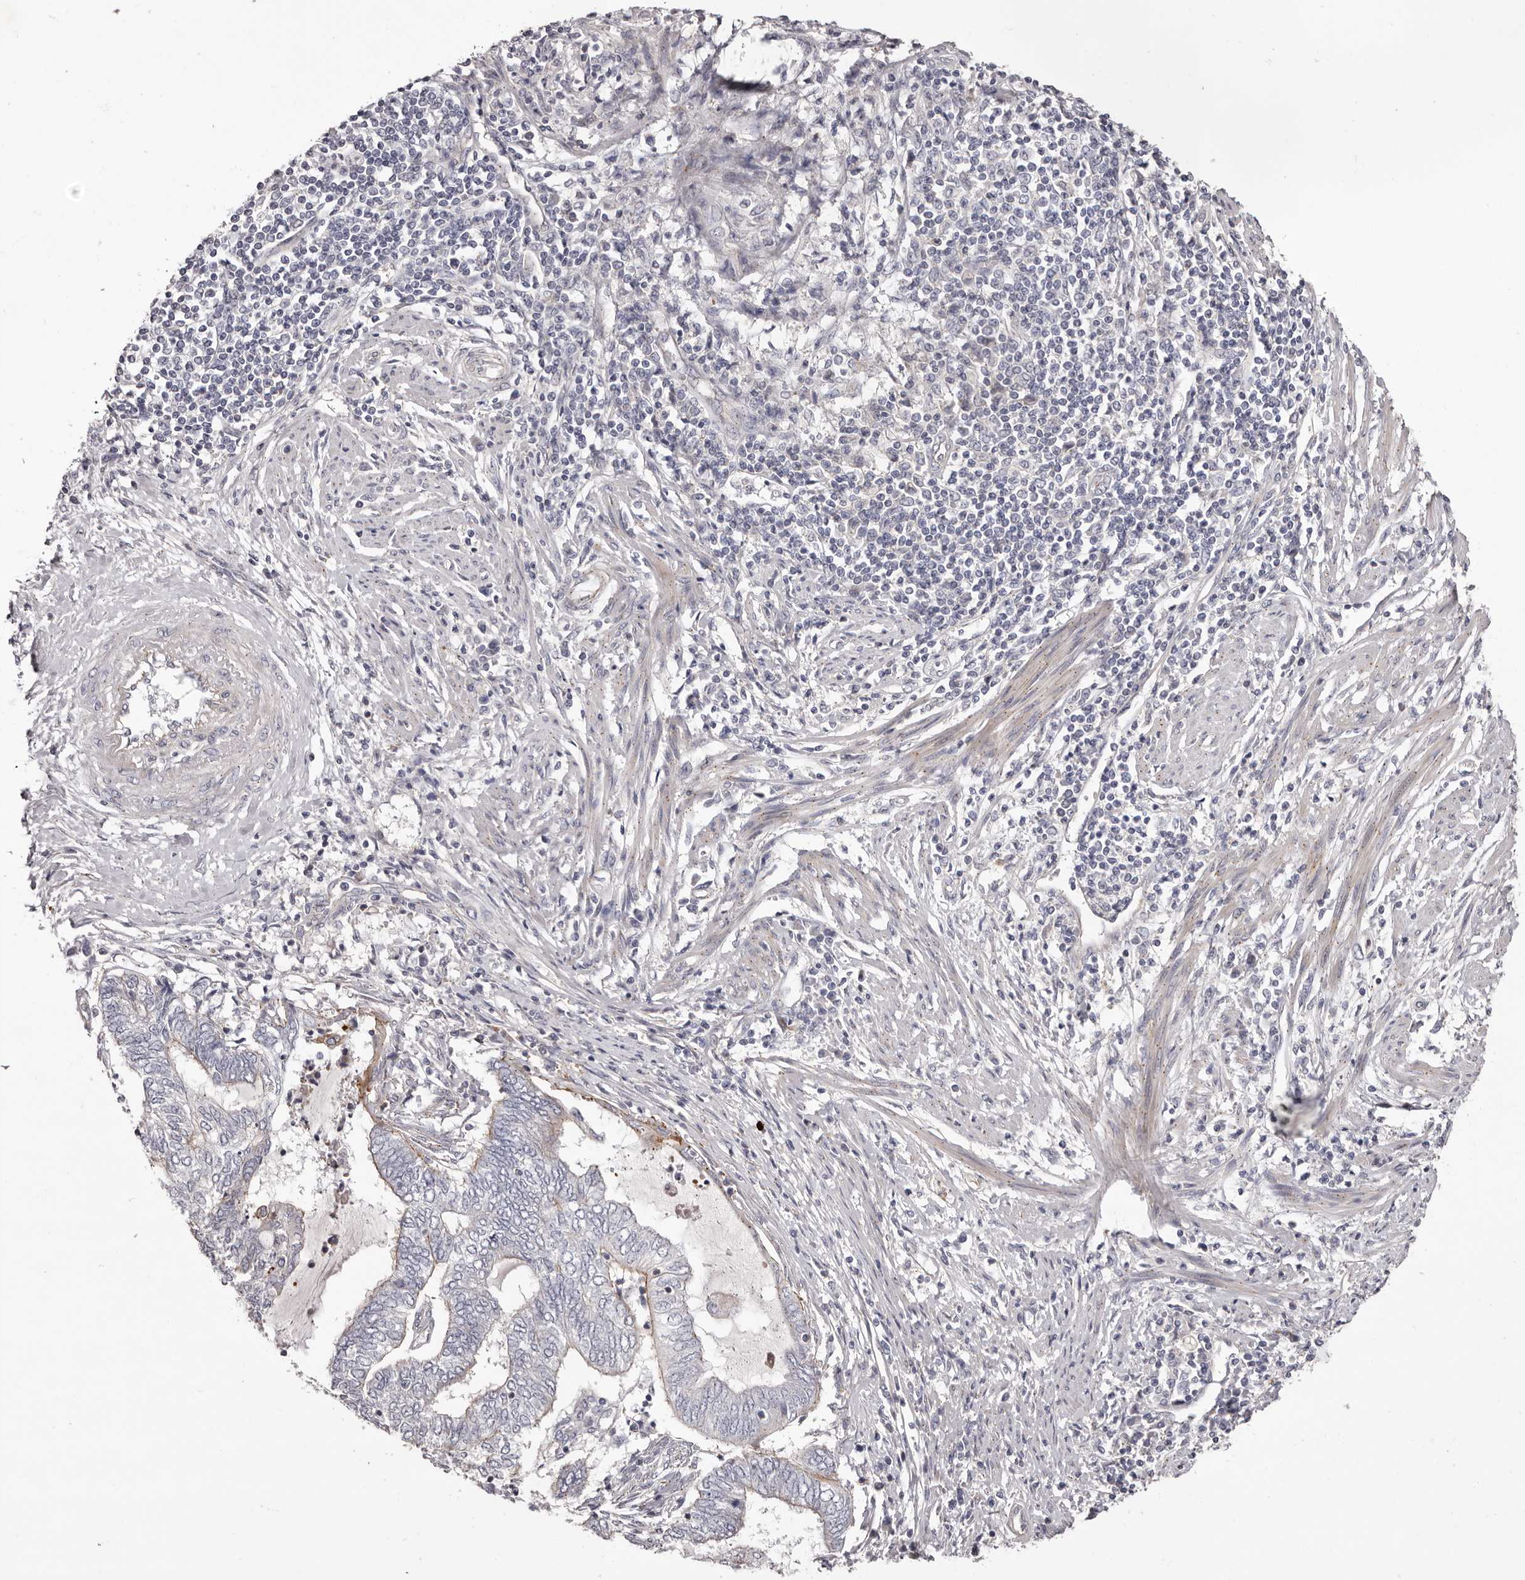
{"staining": {"intensity": "negative", "quantity": "none", "location": "none"}, "tissue": "endometrial cancer", "cell_type": "Tumor cells", "image_type": "cancer", "snomed": [{"axis": "morphology", "description": "Adenocarcinoma, NOS"}, {"axis": "topography", "description": "Uterus"}, {"axis": "topography", "description": "Endometrium"}], "caption": "Protein analysis of endometrial cancer (adenocarcinoma) shows no significant expression in tumor cells.", "gene": "PEG10", "patient": {"sex": "female", "age": 70}}